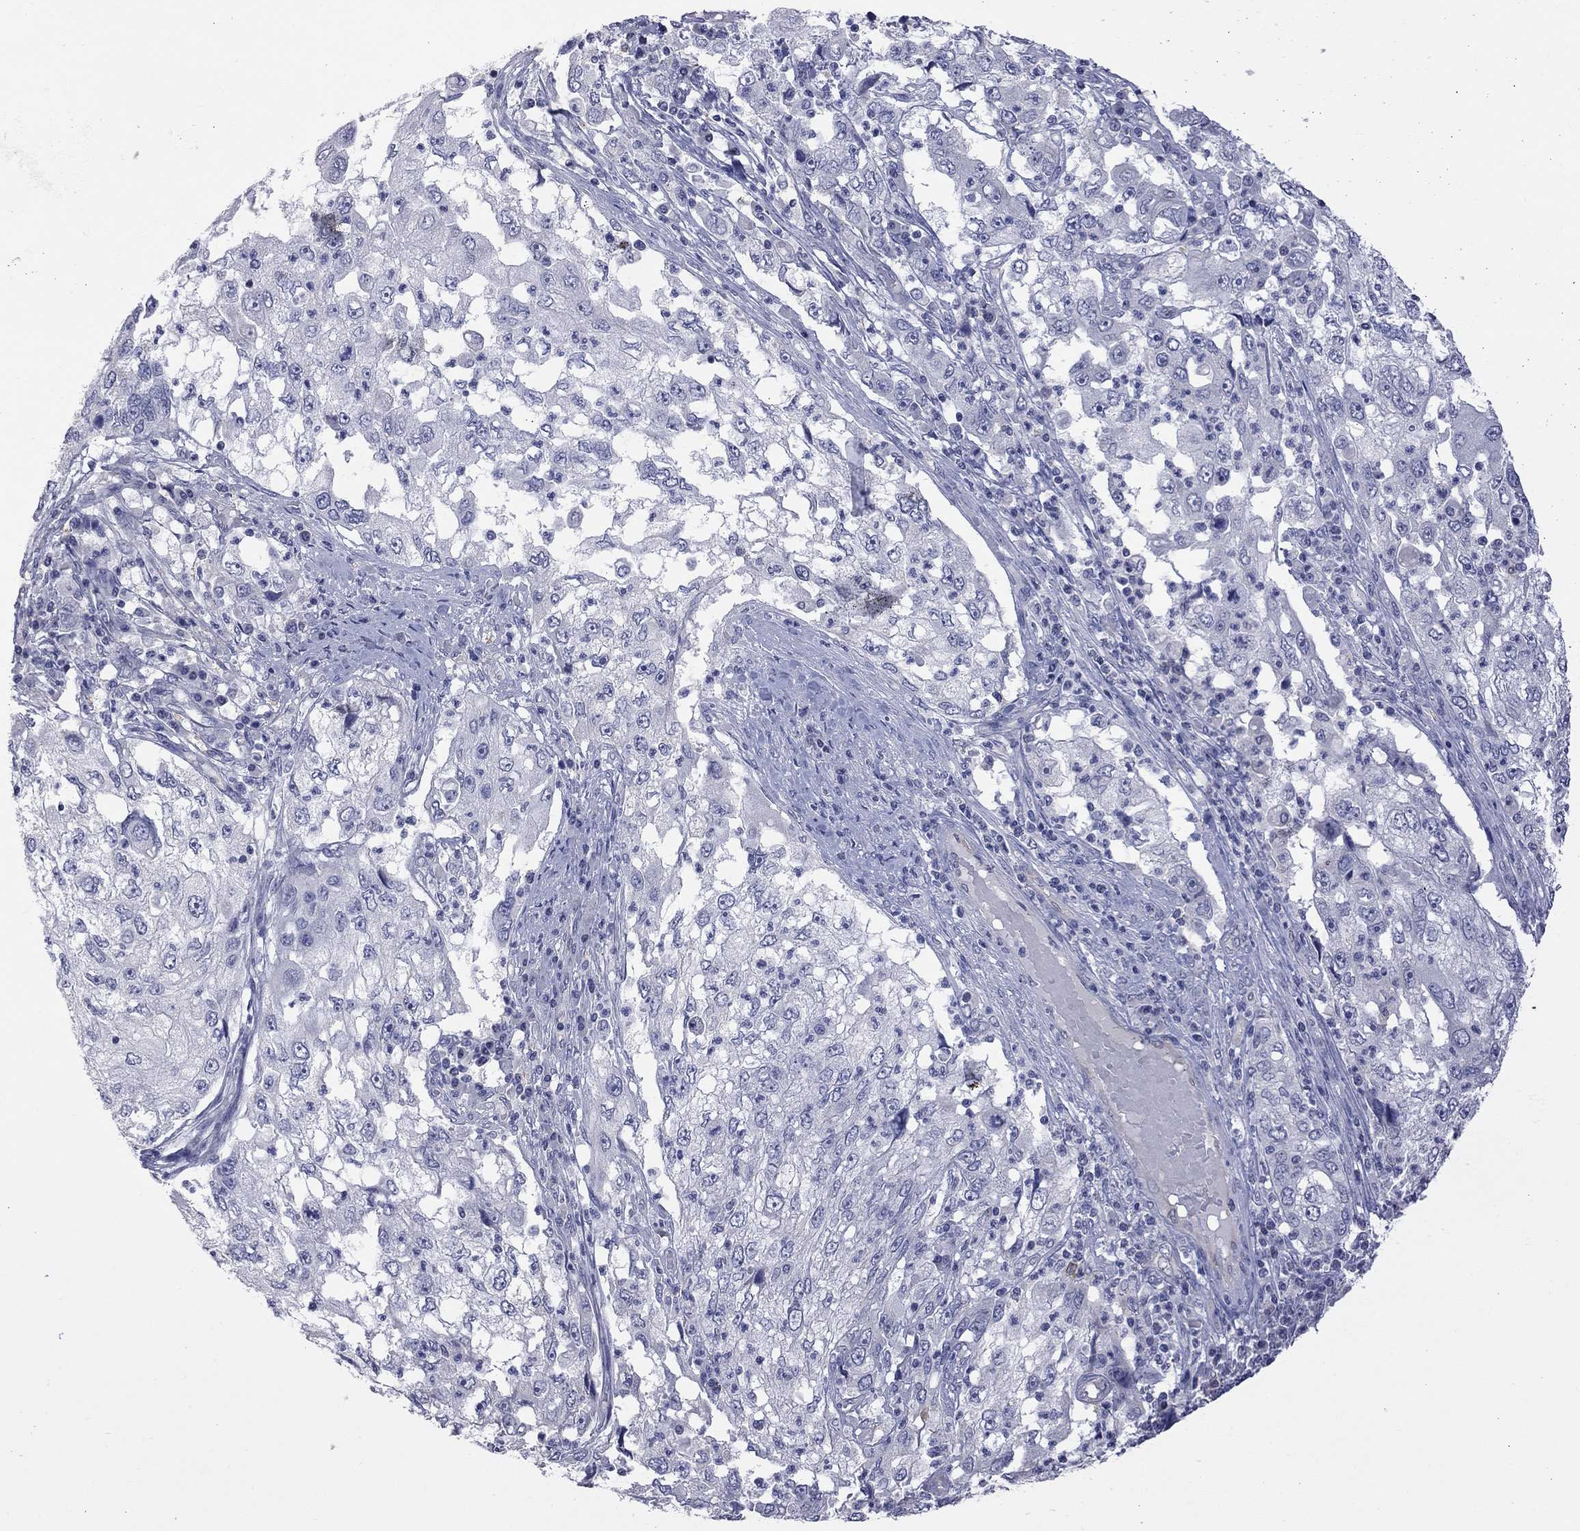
{"staining": {"intensity": "negative", "quantity": "none", "location": "none"}, "tissue": "cervical cancer", "cell_type": "Tumor cells", "image_type": "cancer", "snomed": [{"axis": "morphology", "description": "Squamous cell carcinoma, NOS"}, {"axis": "topography", "description": "Cervix"}], "caption": "Immunohistochemical staining of squamous cell carcinoma (cervical) reveals no significant staining in tumor cells. The staining was performed using DAB (3,3'-diaminobenzidine) to visualize the protein expression in brown, while the nuclei were stained in blue with hematoxylin (Magnification: 20x).", "gene": "HYLS1", "patient": {"sex": "female", "age": 36}}